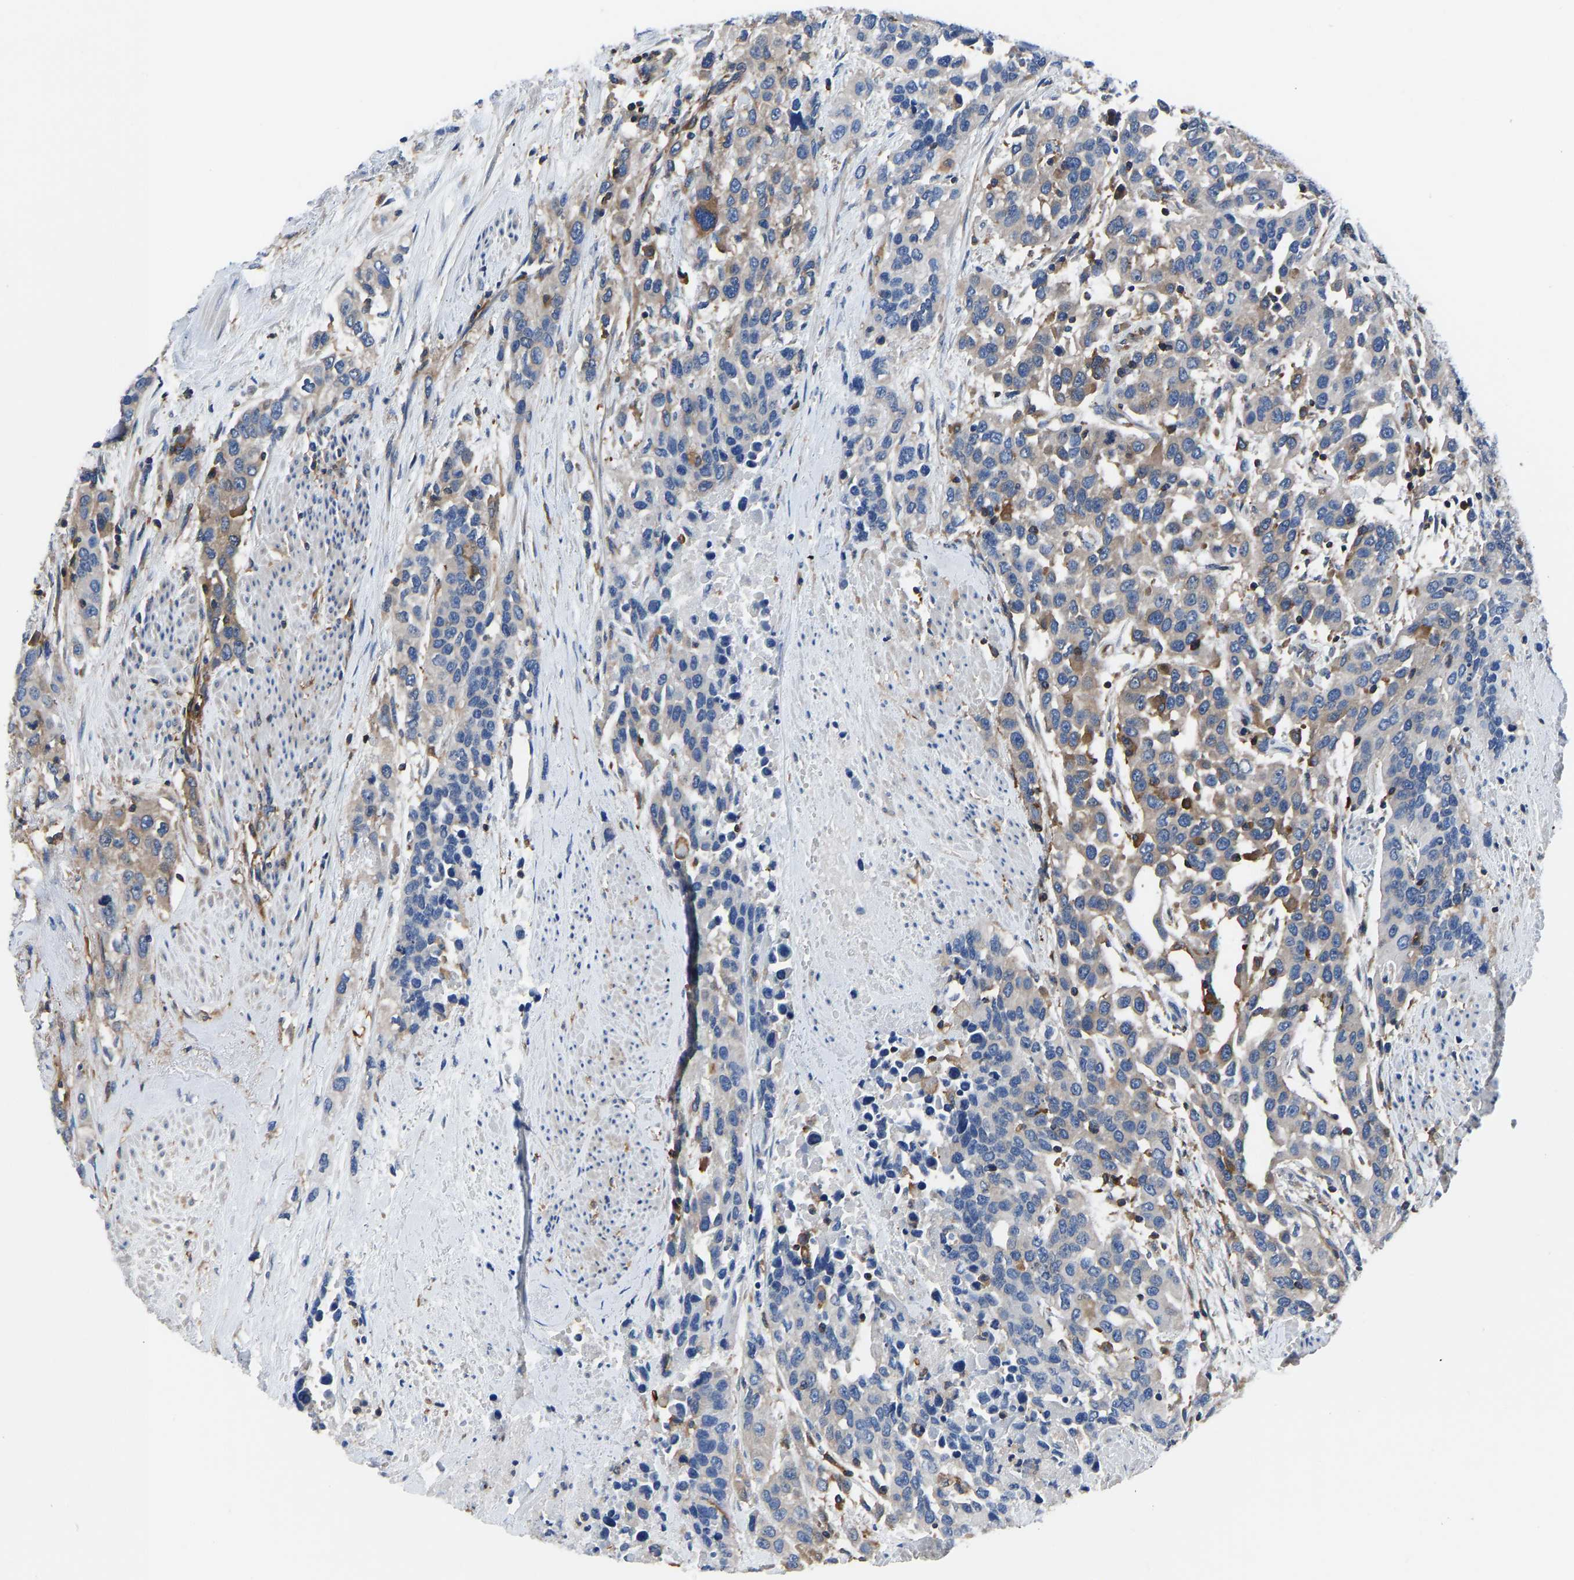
{"staining": {"intensity": "weak", "quantity": ">75%", "location": "cytoplasmic/membranous"}, "tissue": "urothelial cancer", "cell_type": "Tumor cells", "image_type": "cancer", "snomed": [{"axis": "morphology", "description": "Urothelial carcinoma, High grade"}, {"axis": "topography", "description": "Urinary bladder"}], "caption": "Weak cytoplasmic/membranous positivity for a protein is appreciated in about >75% of tumor cells of urothelial cancer using immunohistochemistry.", "gene": "PRKAR1A", "patient": {"sex": "female", "age": 80}}